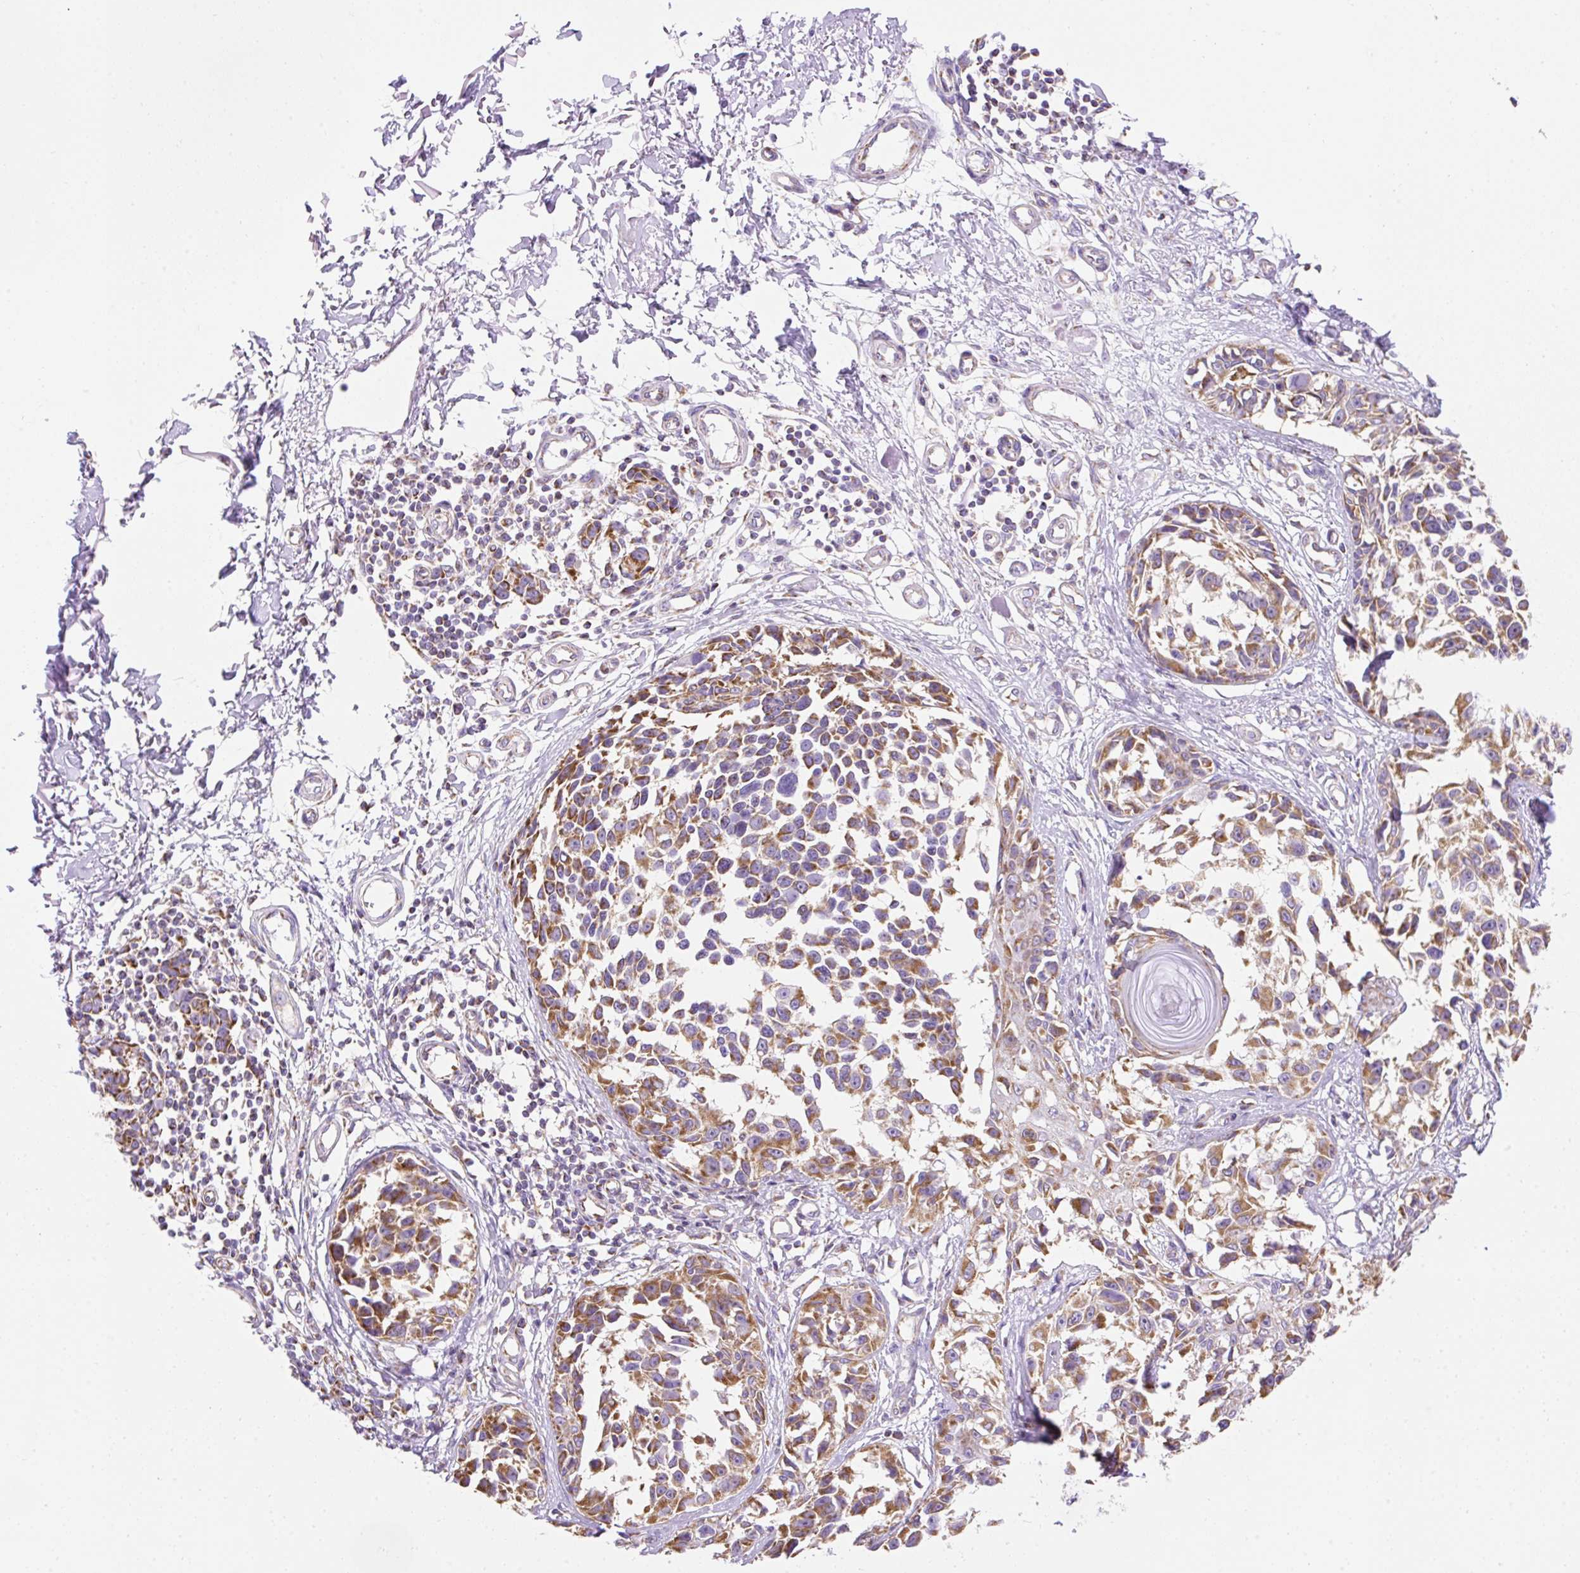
{"staining": {"intensity": "moderate", "quantity": ">75%", "location": "cytoplasmic/membranous"}, "tissue": "melanoma", "cell_type": "Tumor cells", "image_type": "cancer", "snomed": [{"axis": "morphology", "description": "Malignant melanoma, NOS"}, {"axis": "topography", "description": "Skin"}], "caption": "Protein expression by immunohistochemistry exhibits moderate cytoplasmic/membranous expression in about >75% of tumor cells in melanoma. Using DAB (3,3'-diaminobenzidine) (brown) and hematoxylin (blue) stains, captured at high magnification using brightfield microscopy.", "gene": "DAAM2", "patient": {"sex": "male", "age": 73}}